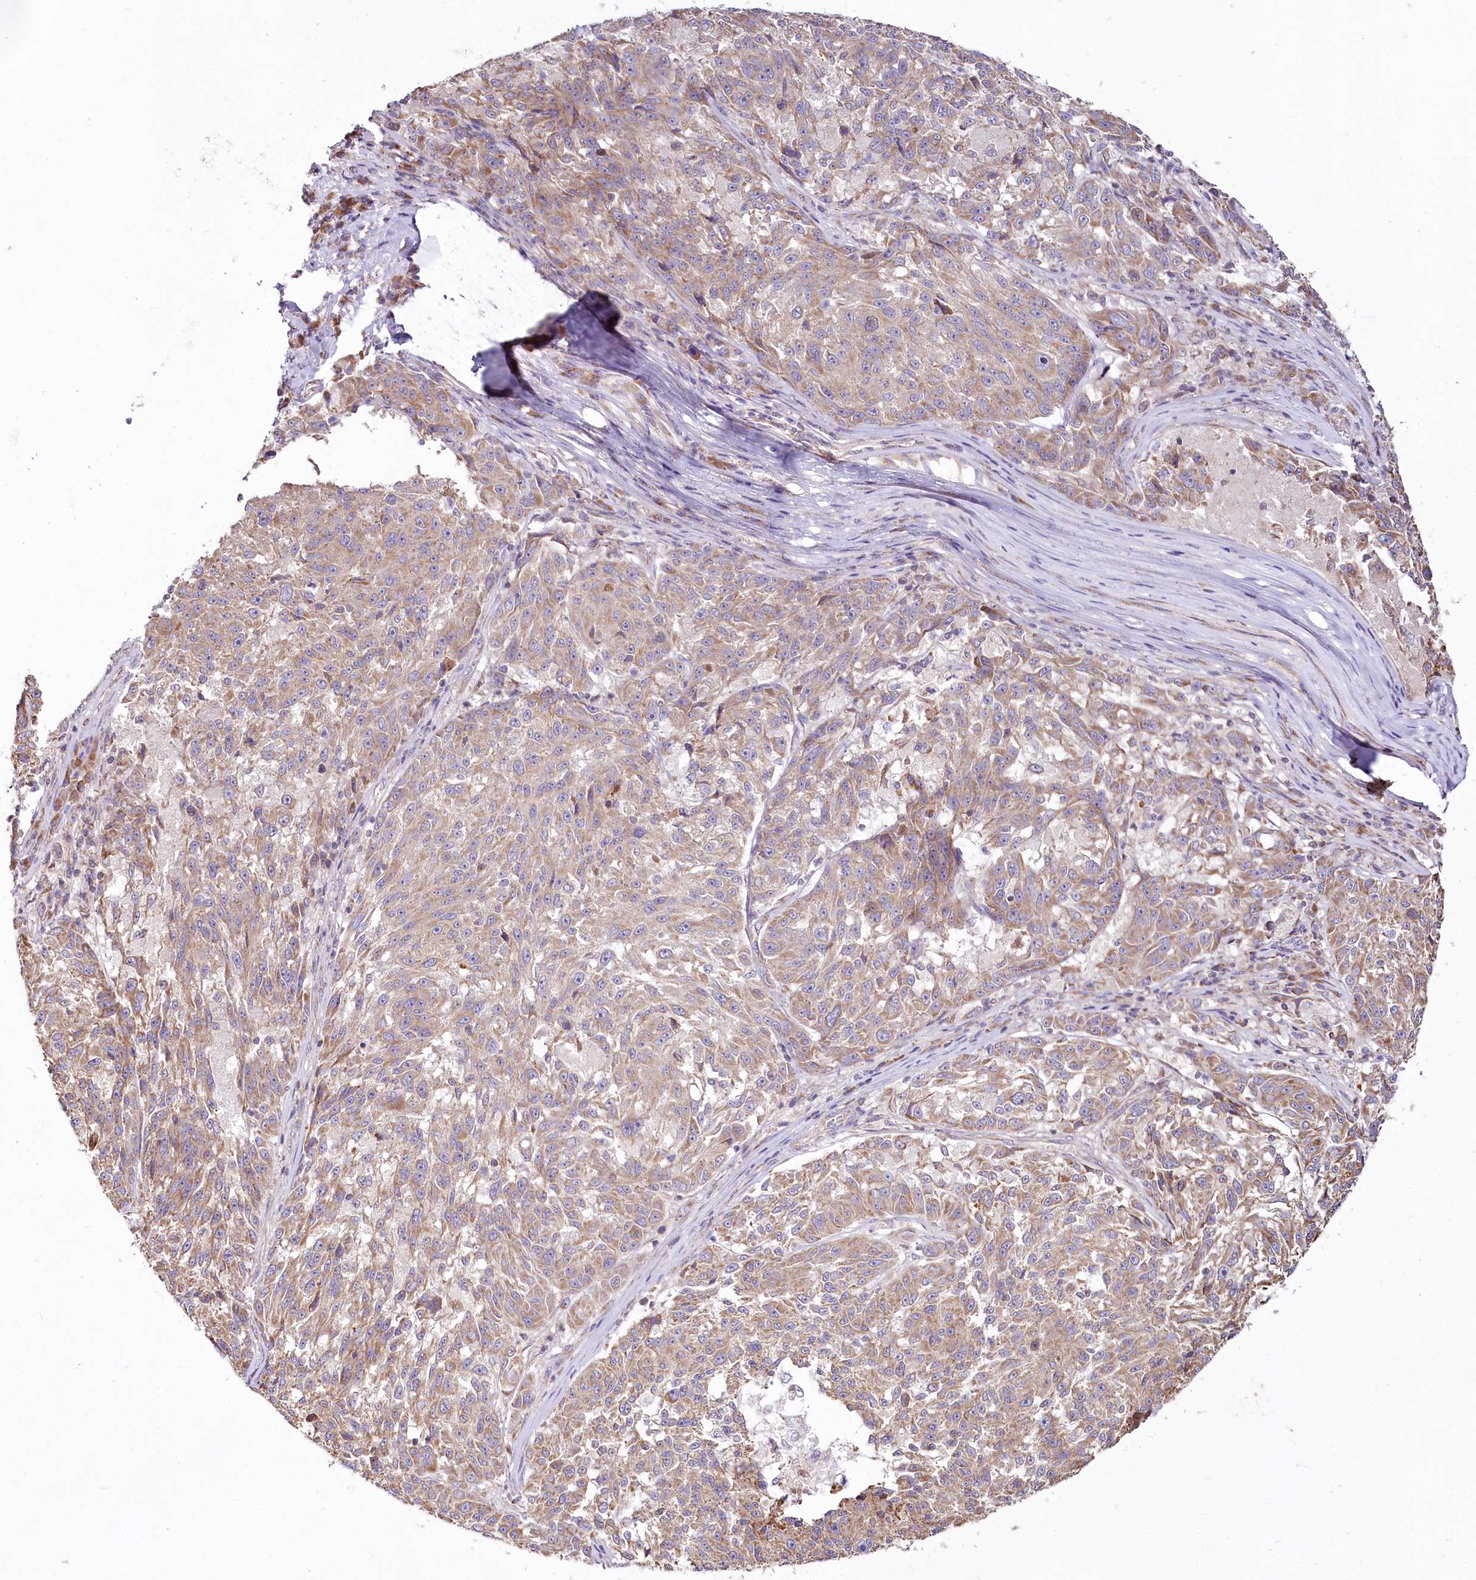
{"staining": {"intensity": "weak", "quantity": ">75%", "location": "cytoplasmic/membranous"}, "tissue": "melanoma", "cell_type": "Tumor cells", "image_type": "cancer", "snomed": [{"axis": "morphology", "description": "Malignant melanoma, NOS"}, {"axis": "topography", "description": "Skin"}], "caption": "Immunohistochemistry micrograph of malignant melanoma stained for a protein (brown), which exhibits low levels of weak cytoplasmic/membranous positivity in about >75% of tumor cells.", "gene": "ACOX2", "patient": {"sex": "male", "age": 53}}